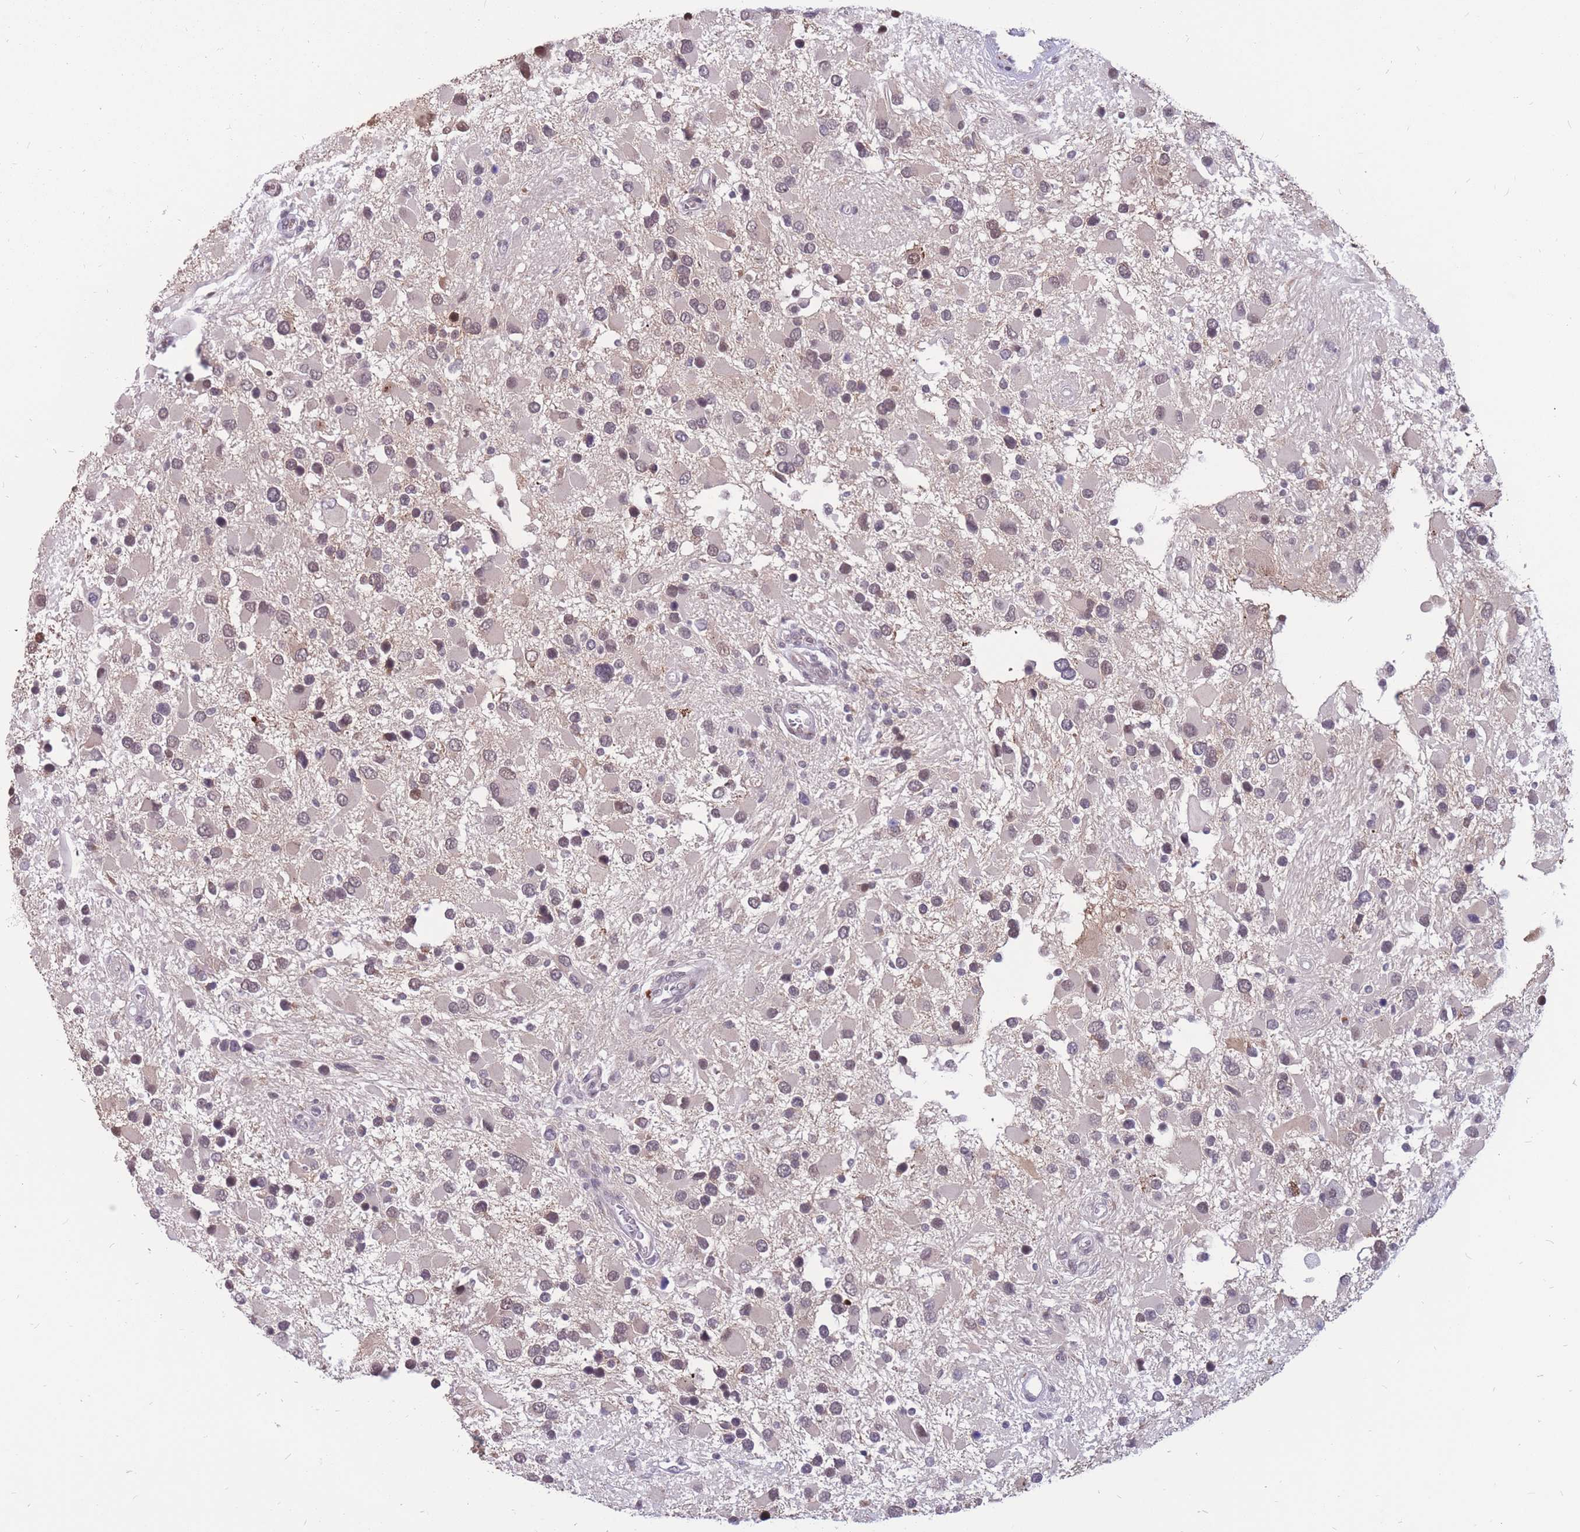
{"staining": {"intensity": "weak", "quantity": "<25%", "location": "nuclear"}, "tissue": "glioma", "cell_type": "Tumor cells", "image_type": "cancer", "snomed": [{"axis": "morphology", "description": "Glioma, malignant, High grade"}, {"axis": "topography", "description": "Brain"}], "caption": "High power microscopy histopathology image of an immunohistochemistry micrograph of glioma, revealing no significant positivity in tumor cells.", "gene": "ADD2", "patient": {"sex": "male", "age": 53}}